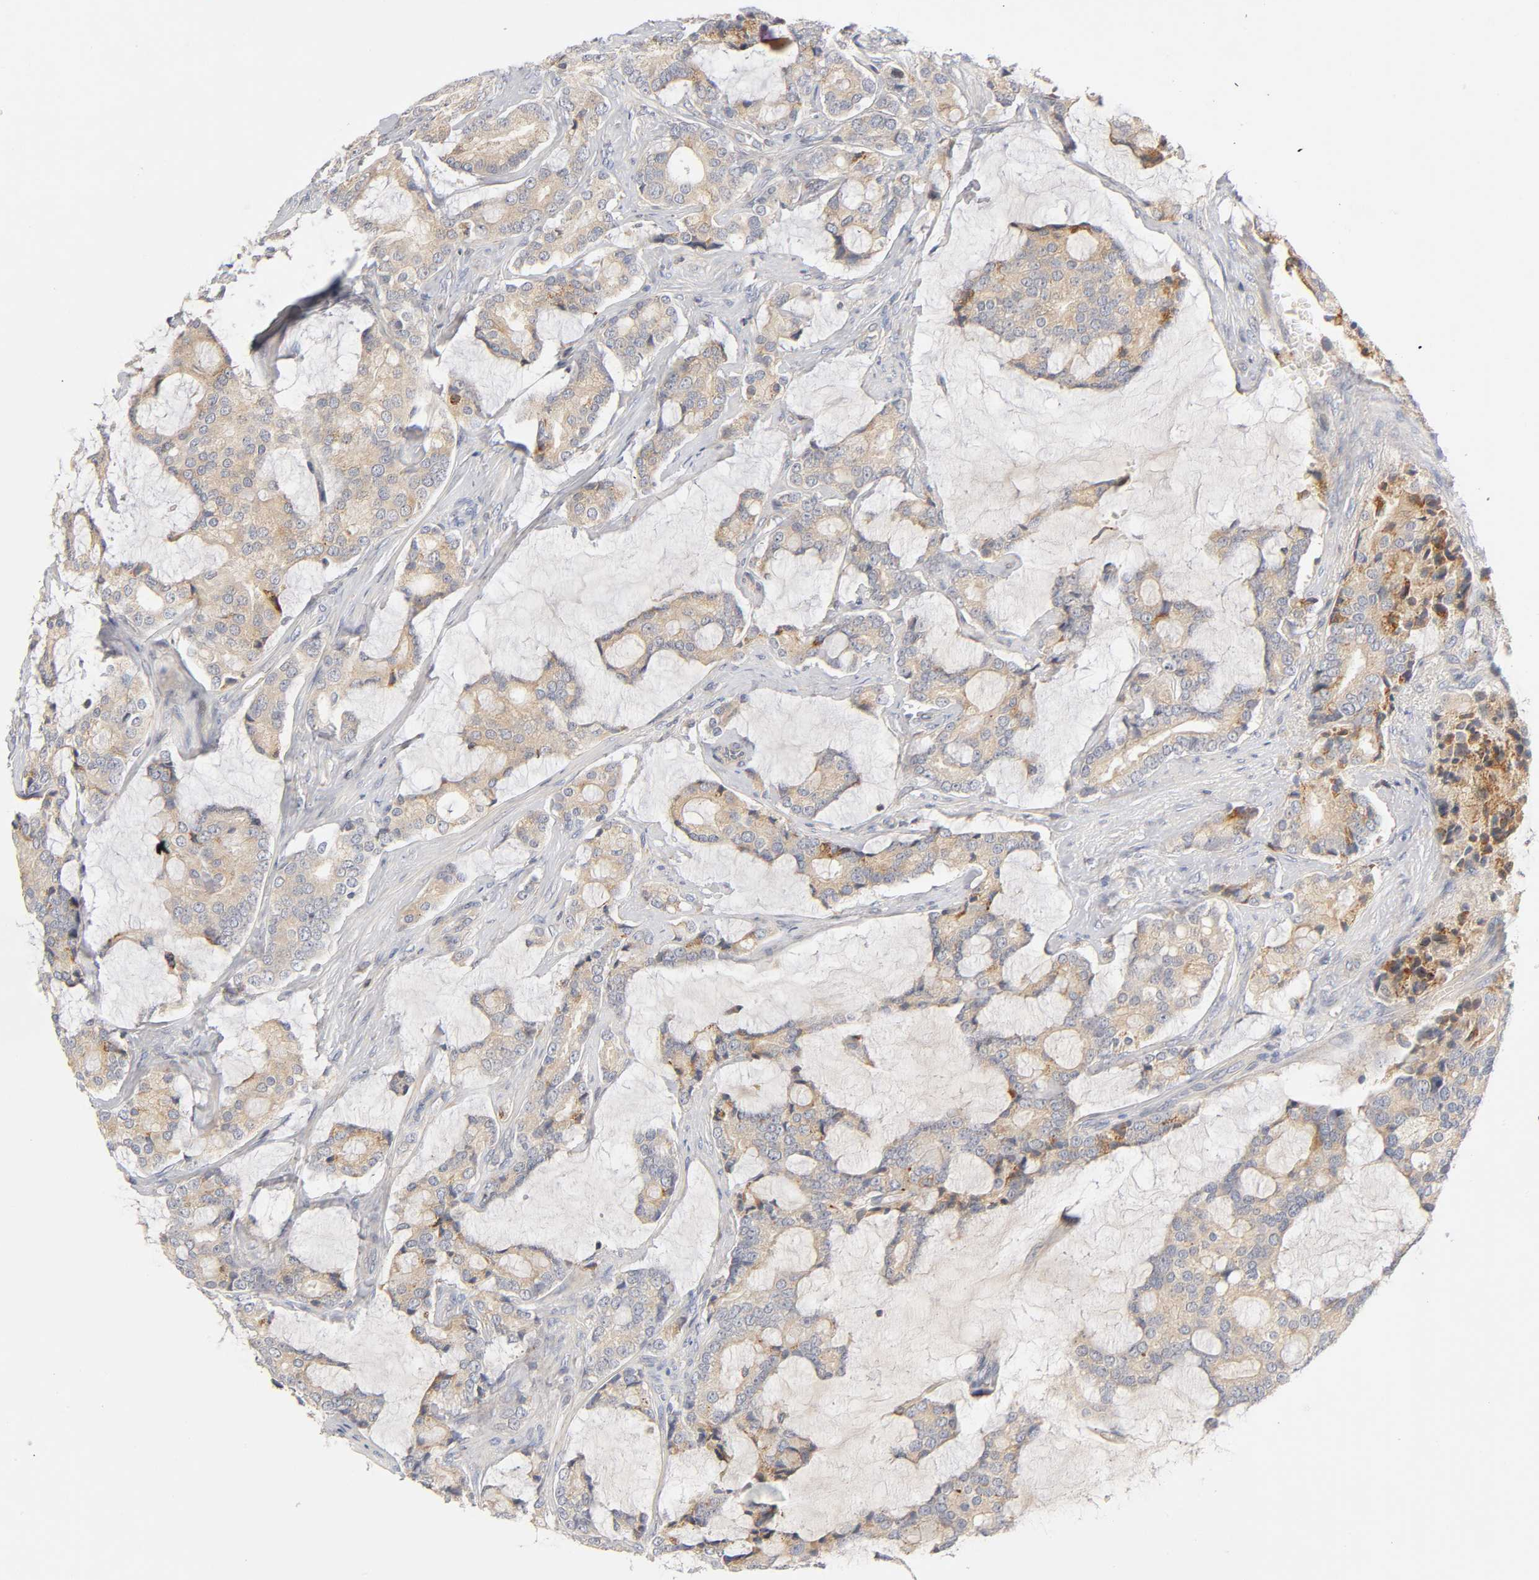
{"staining": {"intensity": "weak", "quantity": ">75%", "location": "cytoplasmic/membranous"}, "tissue": "prostate cancer", "cell_type": "Tumor cells", "image_type": "cancer", "snomed": [{"axis": "morphology", "description": "Adenocarcinoma, Low grade"}, {"axis": "topography", "description": "Prostate"}], "caption": "About >75% of tumor cells in prostate low-grade adenocarcinoma show weak cytoplasmic/membranous protein staining as visualized by brown immunohistochemical staining.", "gene": "RHOA", "patient": {"sex": "male", "age": 58}}